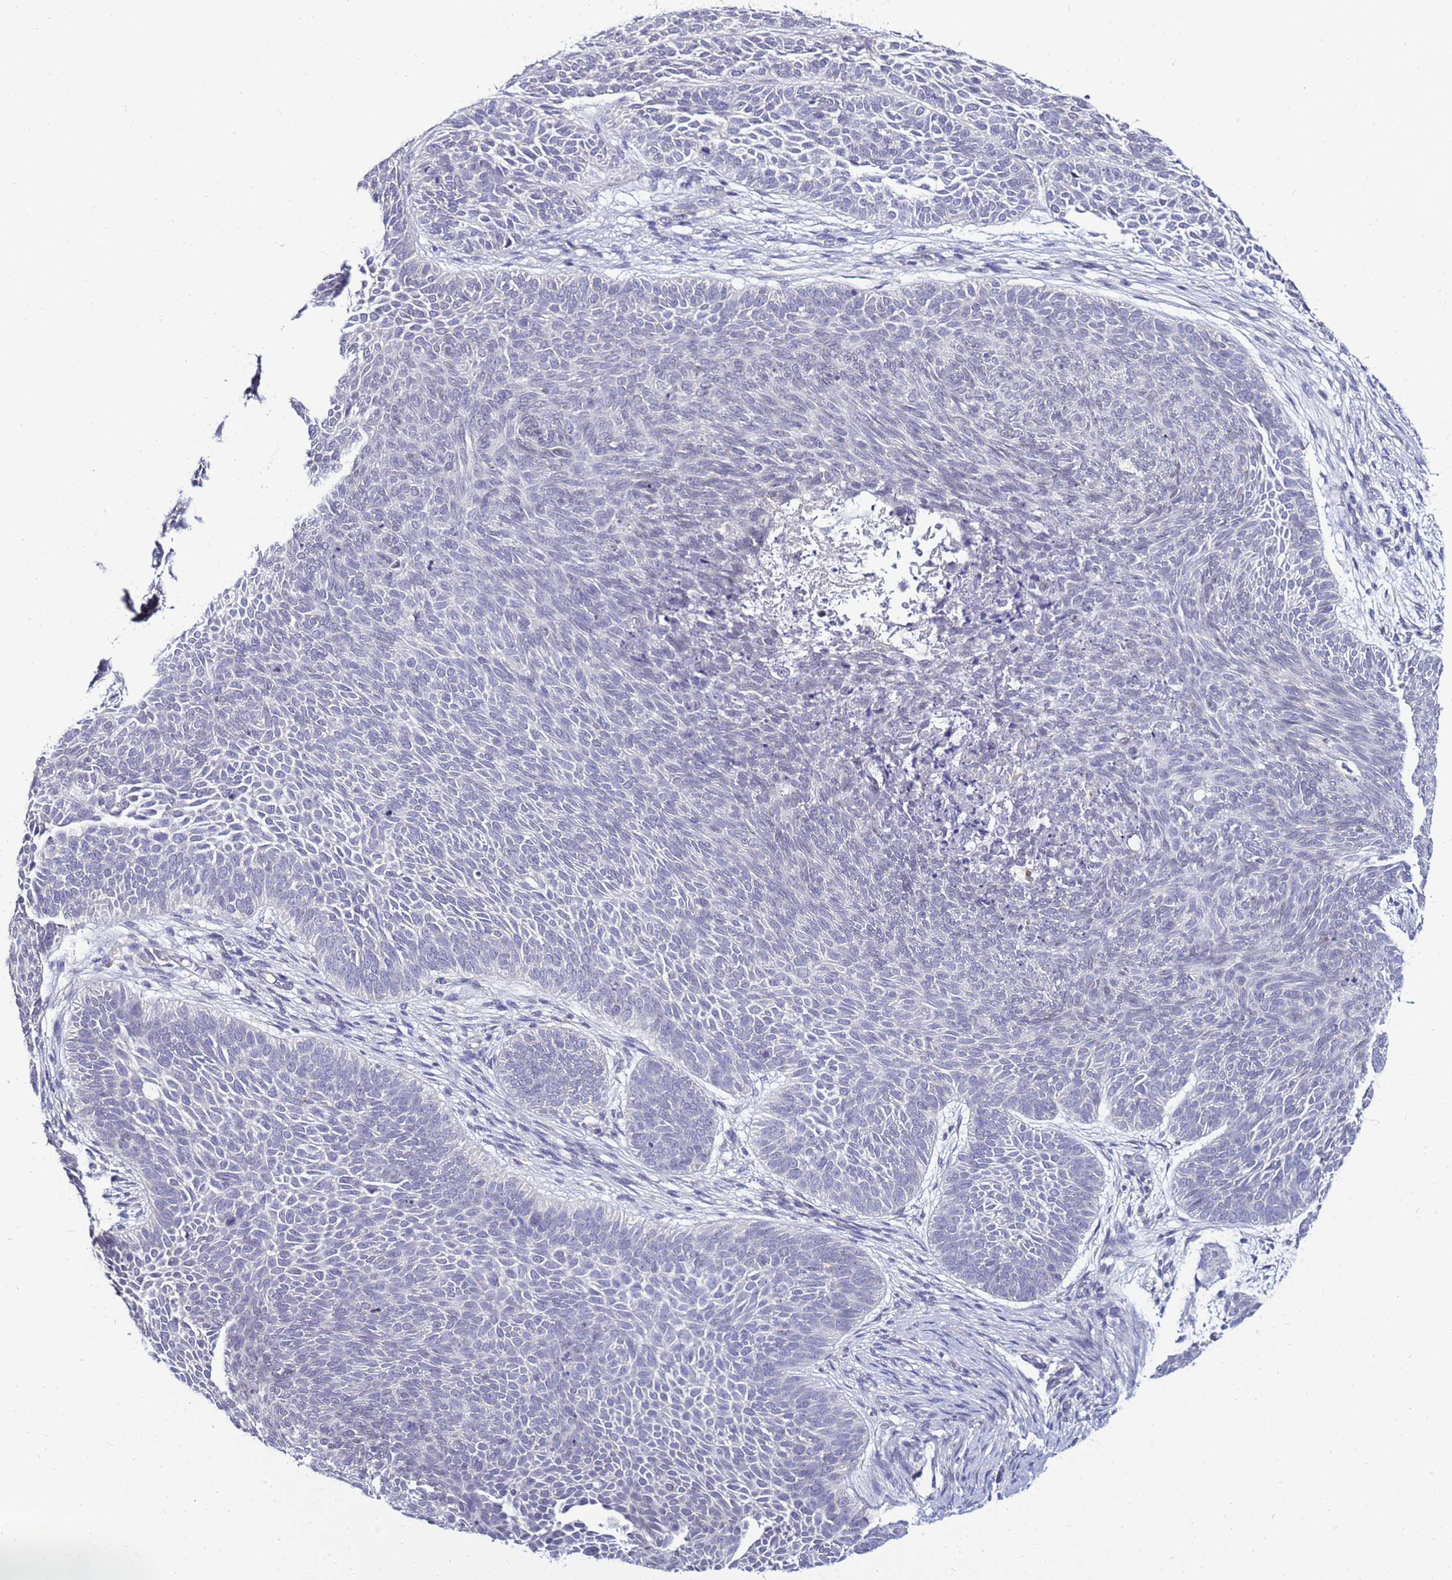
{"staining": {"intensity": "negative", "quantity": "none", "location": "none"}, "tissue": "skin cancer", "cell_type": "Tumor cells", "image_type": "cancer", "snomed": [{"axis": "morphology", "description": "Basal cell carcinoma"}, {"axis": "topography", "description": "Skin"}], "caption": "Tumor cells show no significant staining in skin cancer (basal cell carcinoma). (DAB IHC, high magnification).", "gene": "FAM166B", "patient": {"sex": "male", "age": 85}}